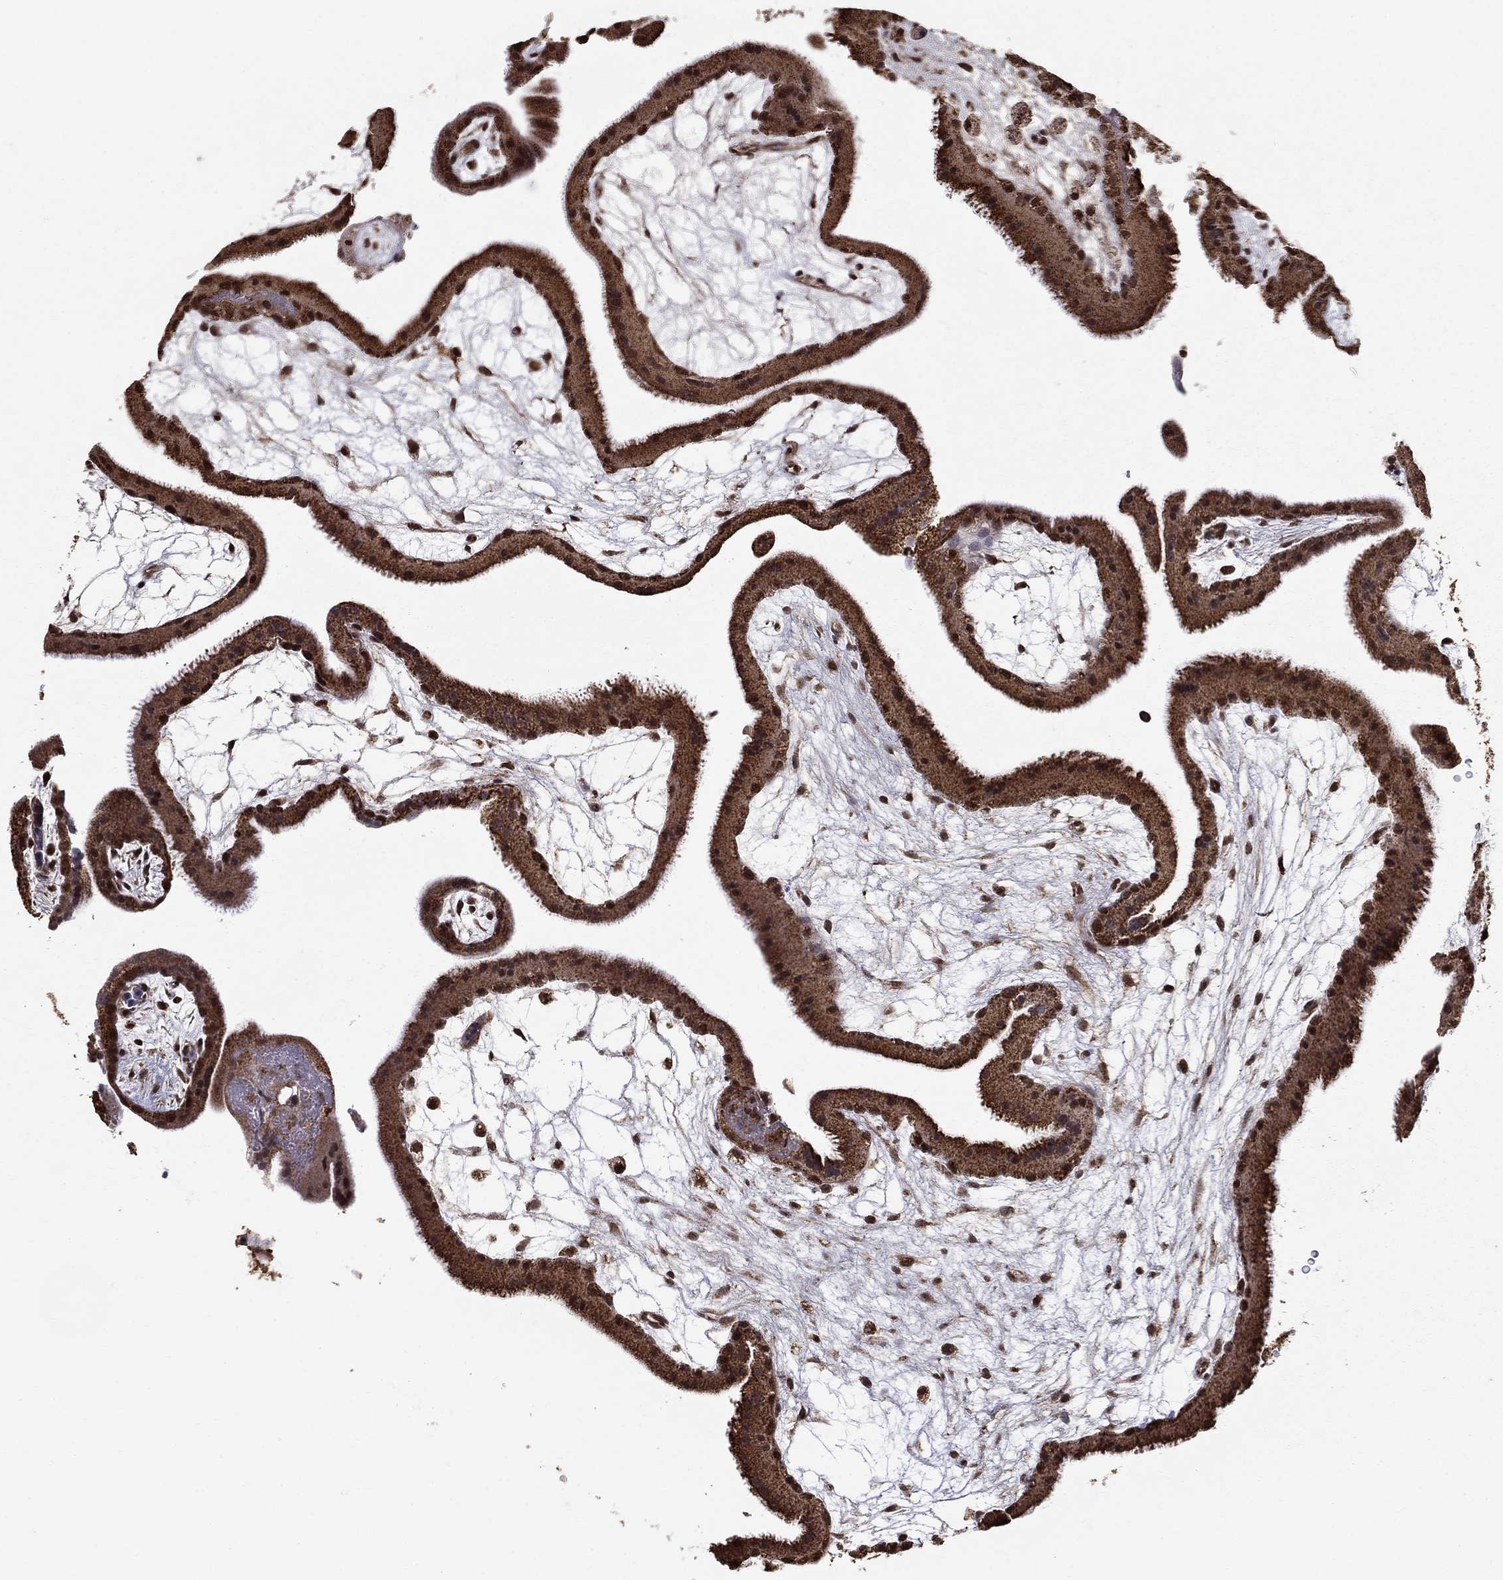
{"staining": {"intensity": "moderate", "quantity": ">75%", "location": "cytoplasmic/membranous"}, "tissue": "placenta", "cell_type": "Decidual cells", "image_type": "normal", "snomed": [{"axis": "morphology", "description": "Normal tissue, NOS"}, {"axis": "topography", "description": "Placenta"}], "caption": "Decidual cells display moderate cytoplasmic/membranous expression in approximately >75% of cells in benign placenta.", "gene": "ACOT13", "patient": {"sex": "female", "age": 19}}